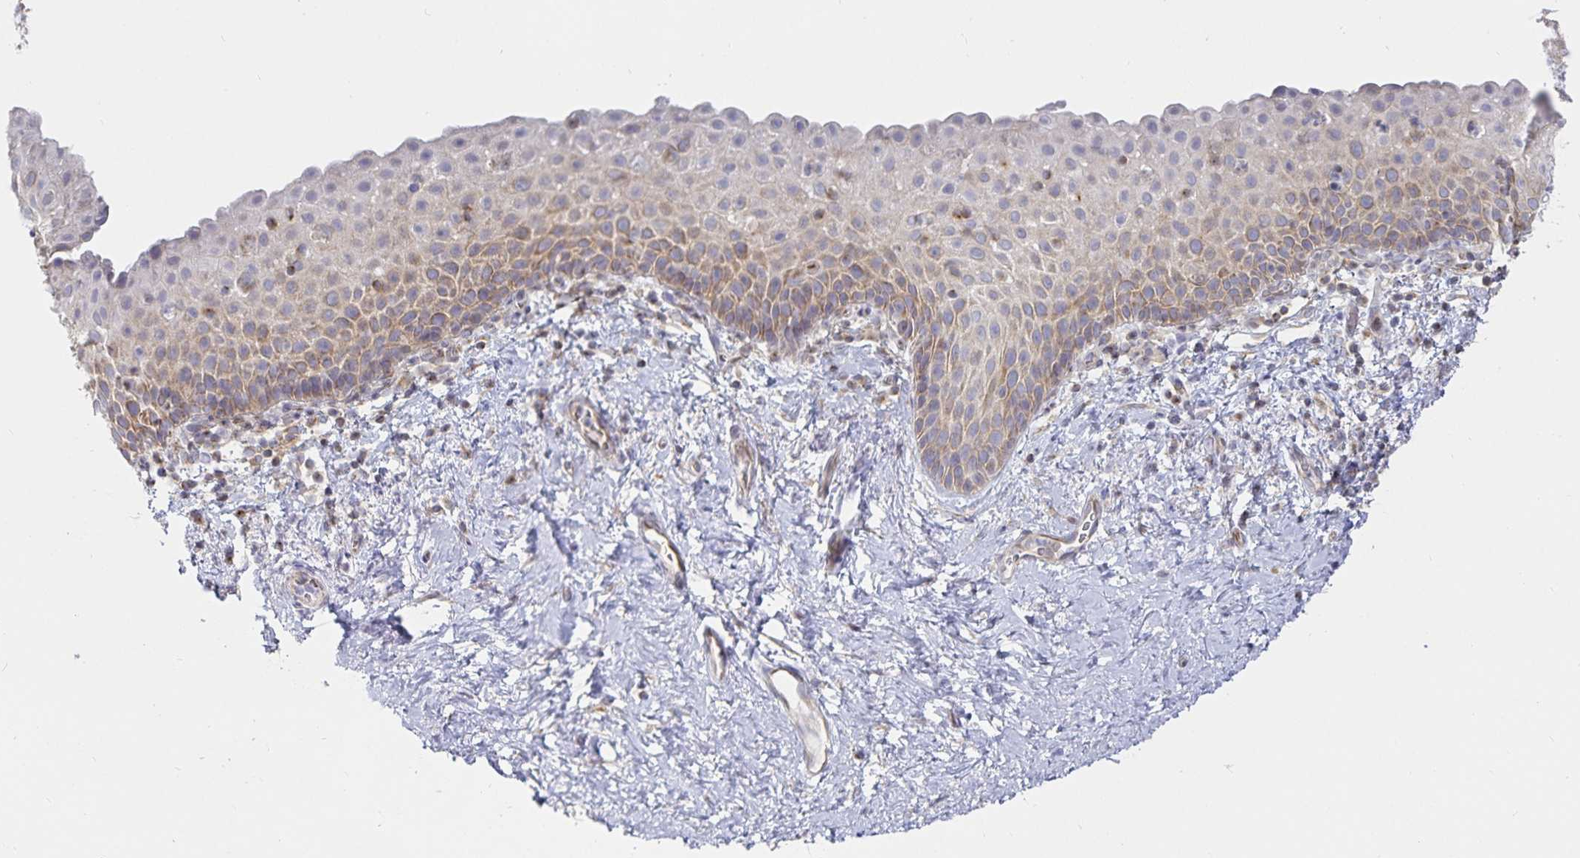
{"staining": {"intensity": "weak", "quantity": "25%-75%", "location": "cytoplasmic/membranous"}, "tissue": "vagina", "cell_type": "Squamous epithelial cells", "image_type": "normal", "snomed": [{"axis": "morphology", "description": "Normal tissue, NOS"}, {"axis": "topography", "description": "Vagina"}], "caption": "Normal vagina was stained to show a protein in brown. There is low levels of weak cytoplasmic/membranous positivity in approximately 25%-75% of squamous epithelial cells. (Stains: DAB in brown, nuclei in blue, Microscopy: brightfield microscopy at high magnification).", "gene": "SFTPA1", "patient": {"sex": "female", "age": 61}}